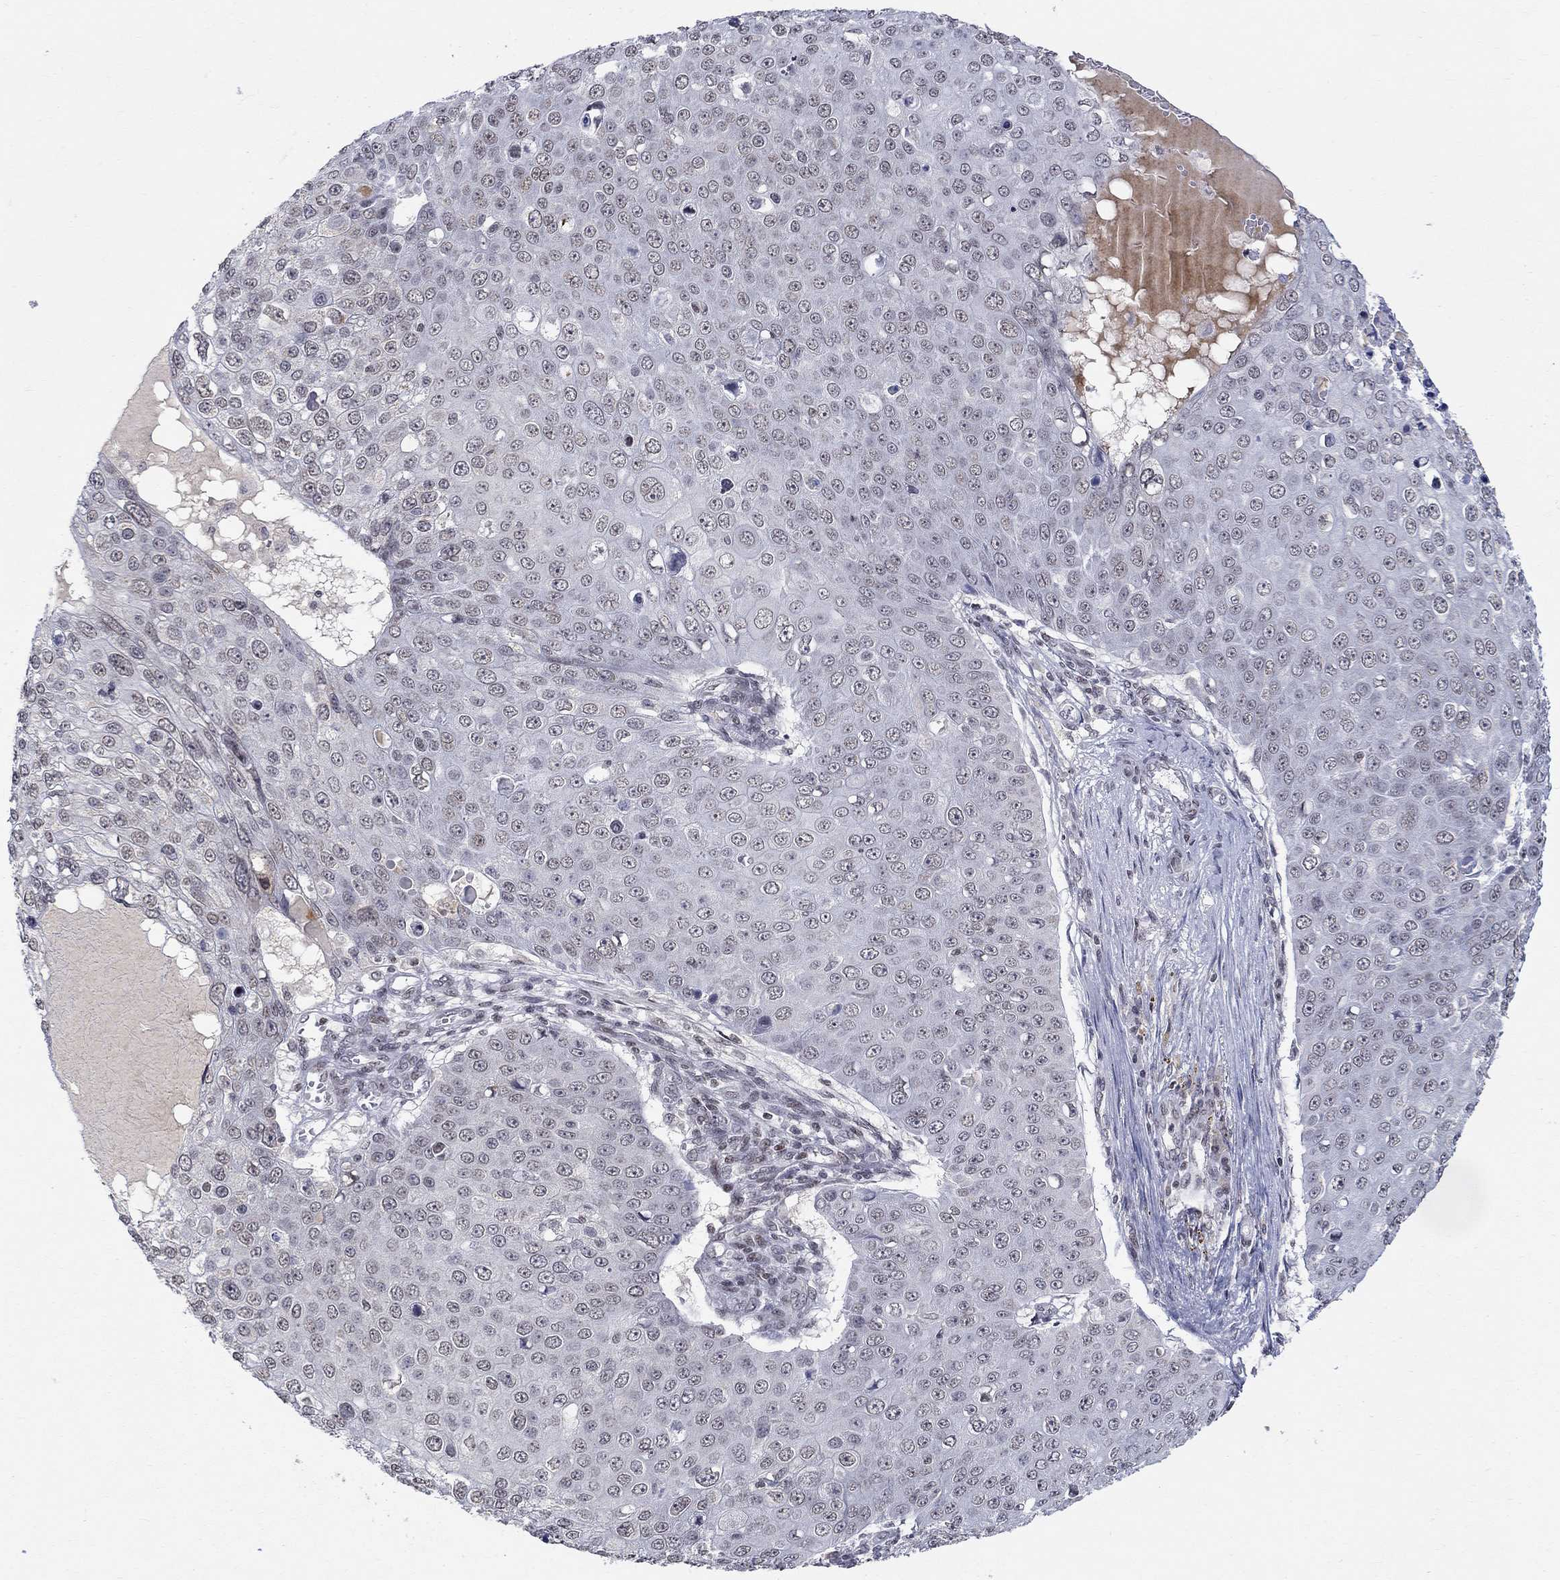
{"staining": {"intensity": "negative", "quantity": "none", "location": "none"}, "tissue": "skin cancer", "cell_type": "Tumor cells", "image_type": "cancer", "snomed": [{"axis": "morphology", "description": "Squamous cell carcinoma, NOS"}, {"axis": "topography", "description": "Skin"}], "caption": "This is an immunohistochemistry (IHC) image of skin cancer. There is no positivity in tumor cells.", "gene": "KLF12", "patient": {"sex": "male", "age": 71}}